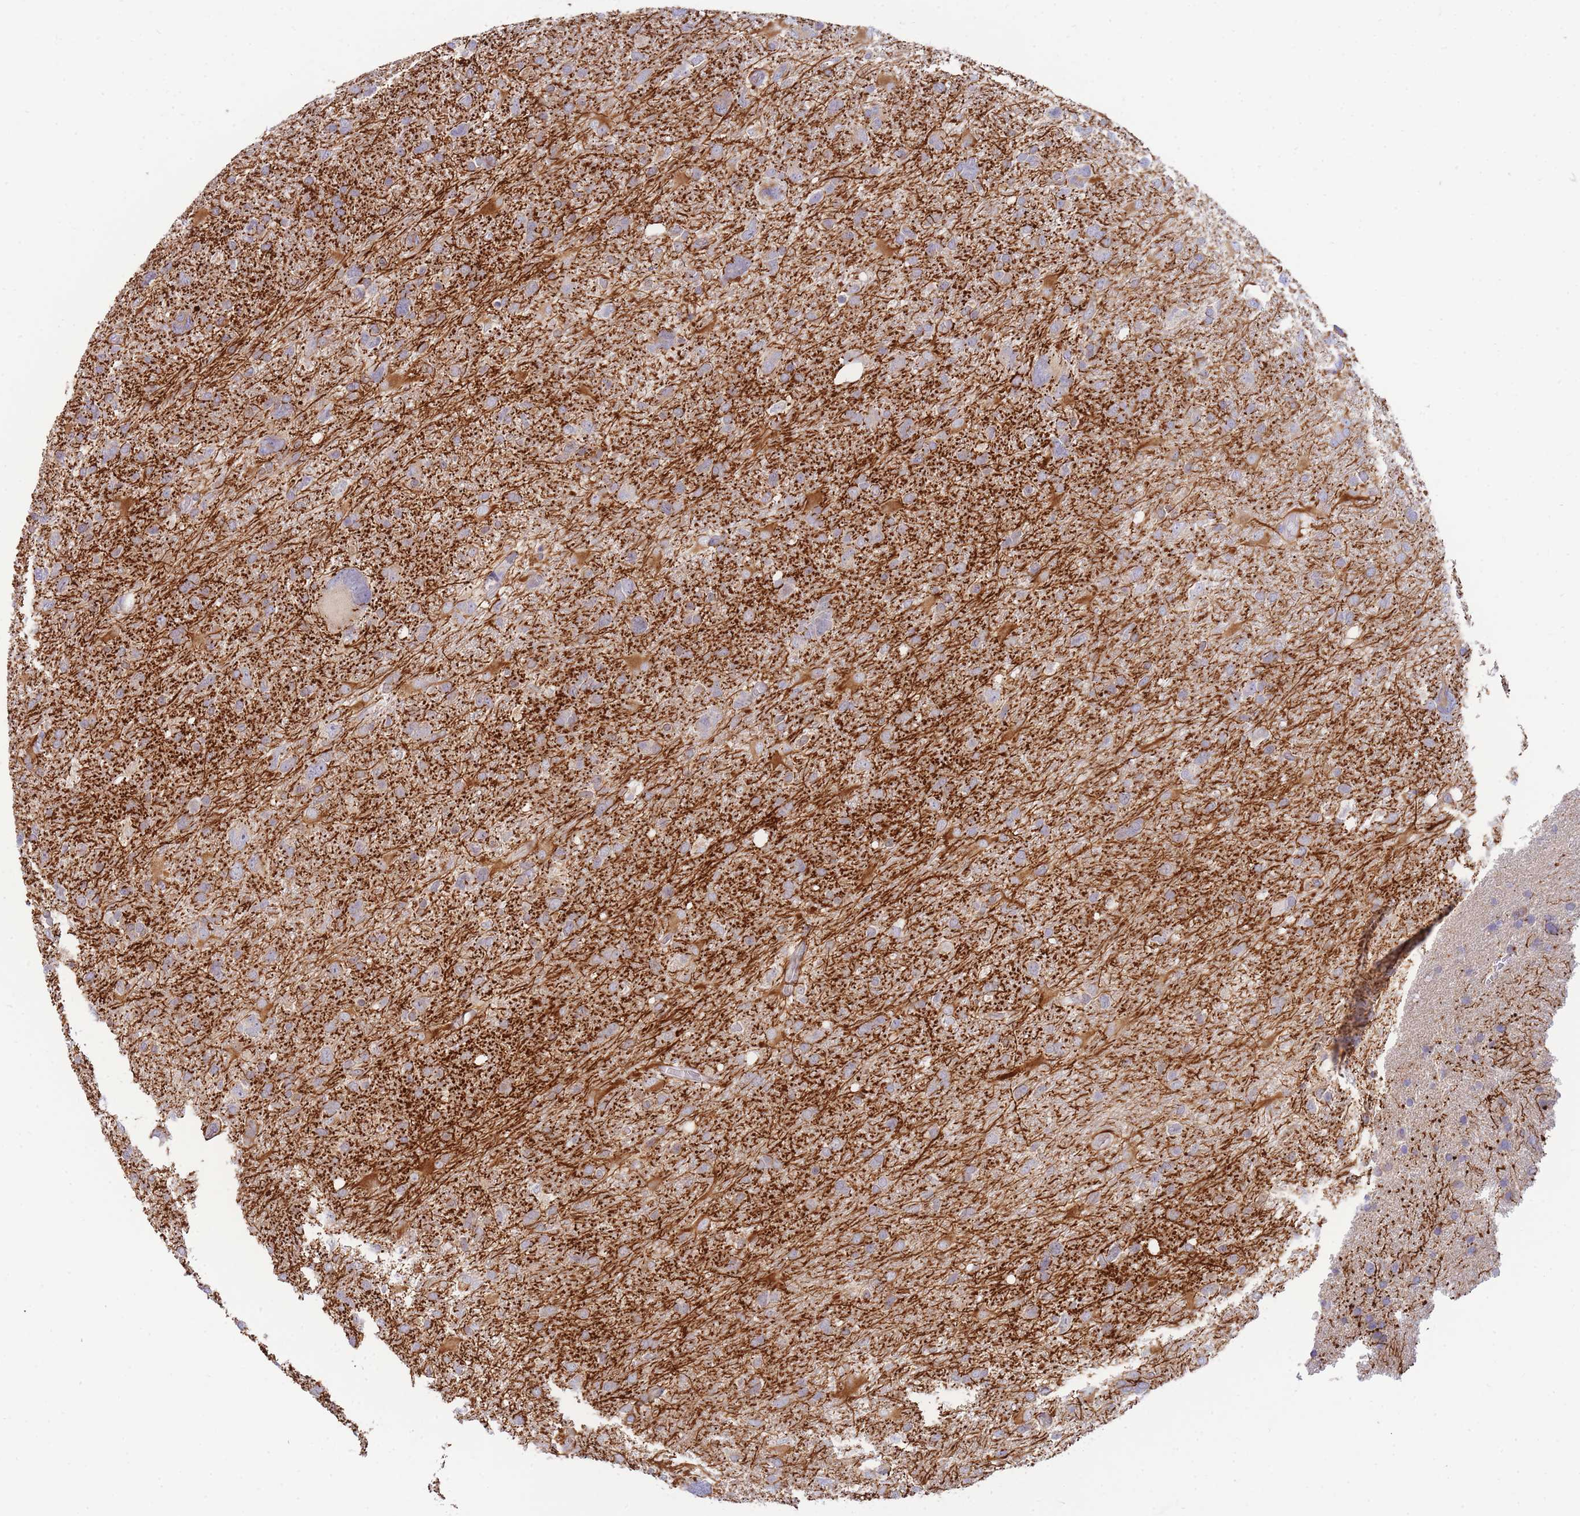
{"staining": {"intensity": "weak", "quantity": "<25%", "location": "cytoplasmic/membranous"}, "tissue": "glioma", "cell_type": "Tumor cells", "image_type": "cancer", "snomed": [{"axis": "morphology", "description": "Glioma, malignant, High grade"}, {"axis": "topography", "description": "Brain"}], "caption": "This is a photomicrograph of IHC staining of glioma, which shows no positivity in tumor cells.", "gene": "SH2B2", "patient": {"sex": "male", "age": 61}}